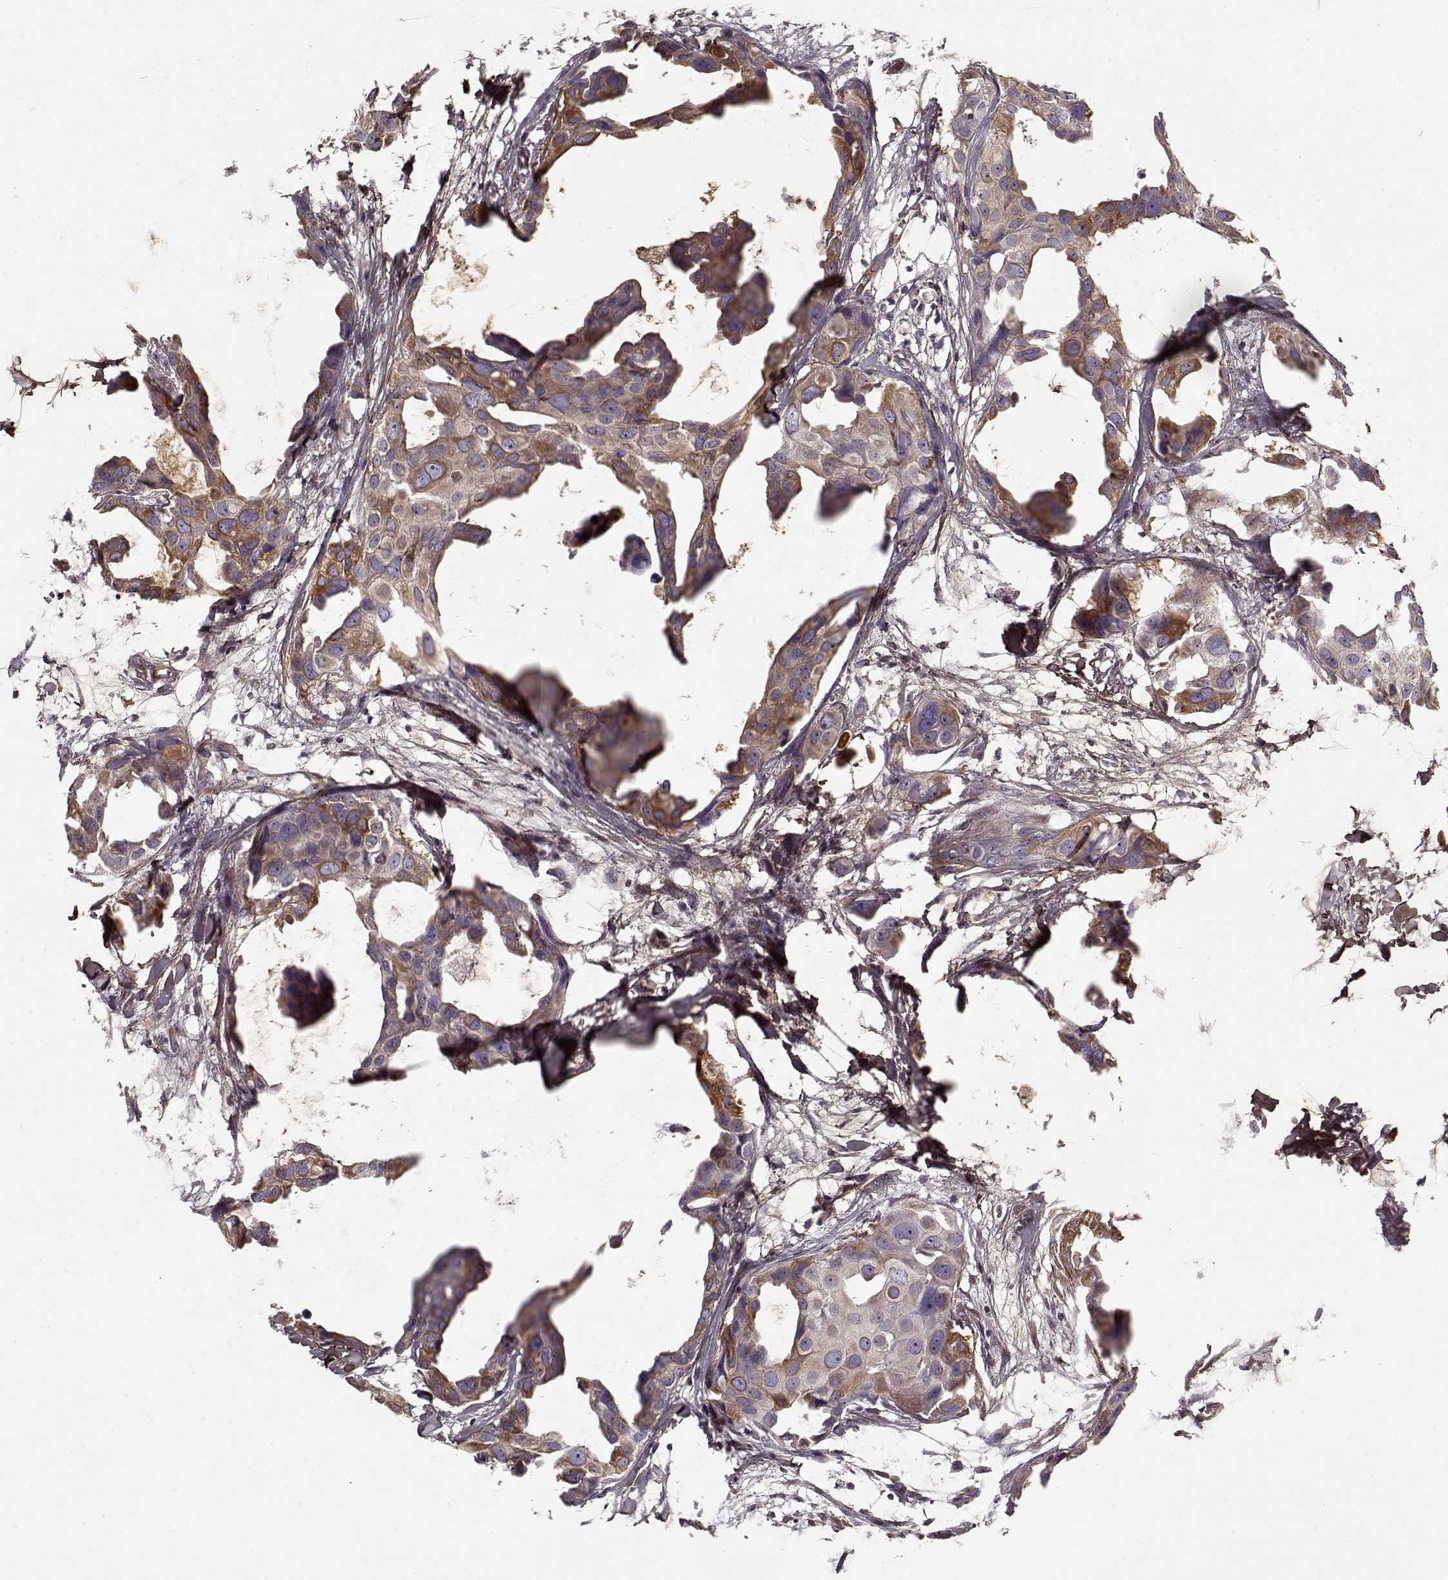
{"staining": {"intensity": "moderate", "quantity": "25%-75%", "location": "cytoplasmic/membranous"}, "tissue": "breast cancer", "cell_type": "Tumor cells", "image_type": "cancer", "snomed": [{"axis": "morphology", "description": "Duct carcinoma"}, {"axis": "topography", "description": "Breast"}], "caption": "DAB immunohistochemical staining of breast cancer (infiltrating ductal carcinoma) displays moderate cytoplasmic/membranous protein positivity in about 25%-75% of tumor cells.", "gene": "LUM", "patient": {"sex": "female", "age": 38}}